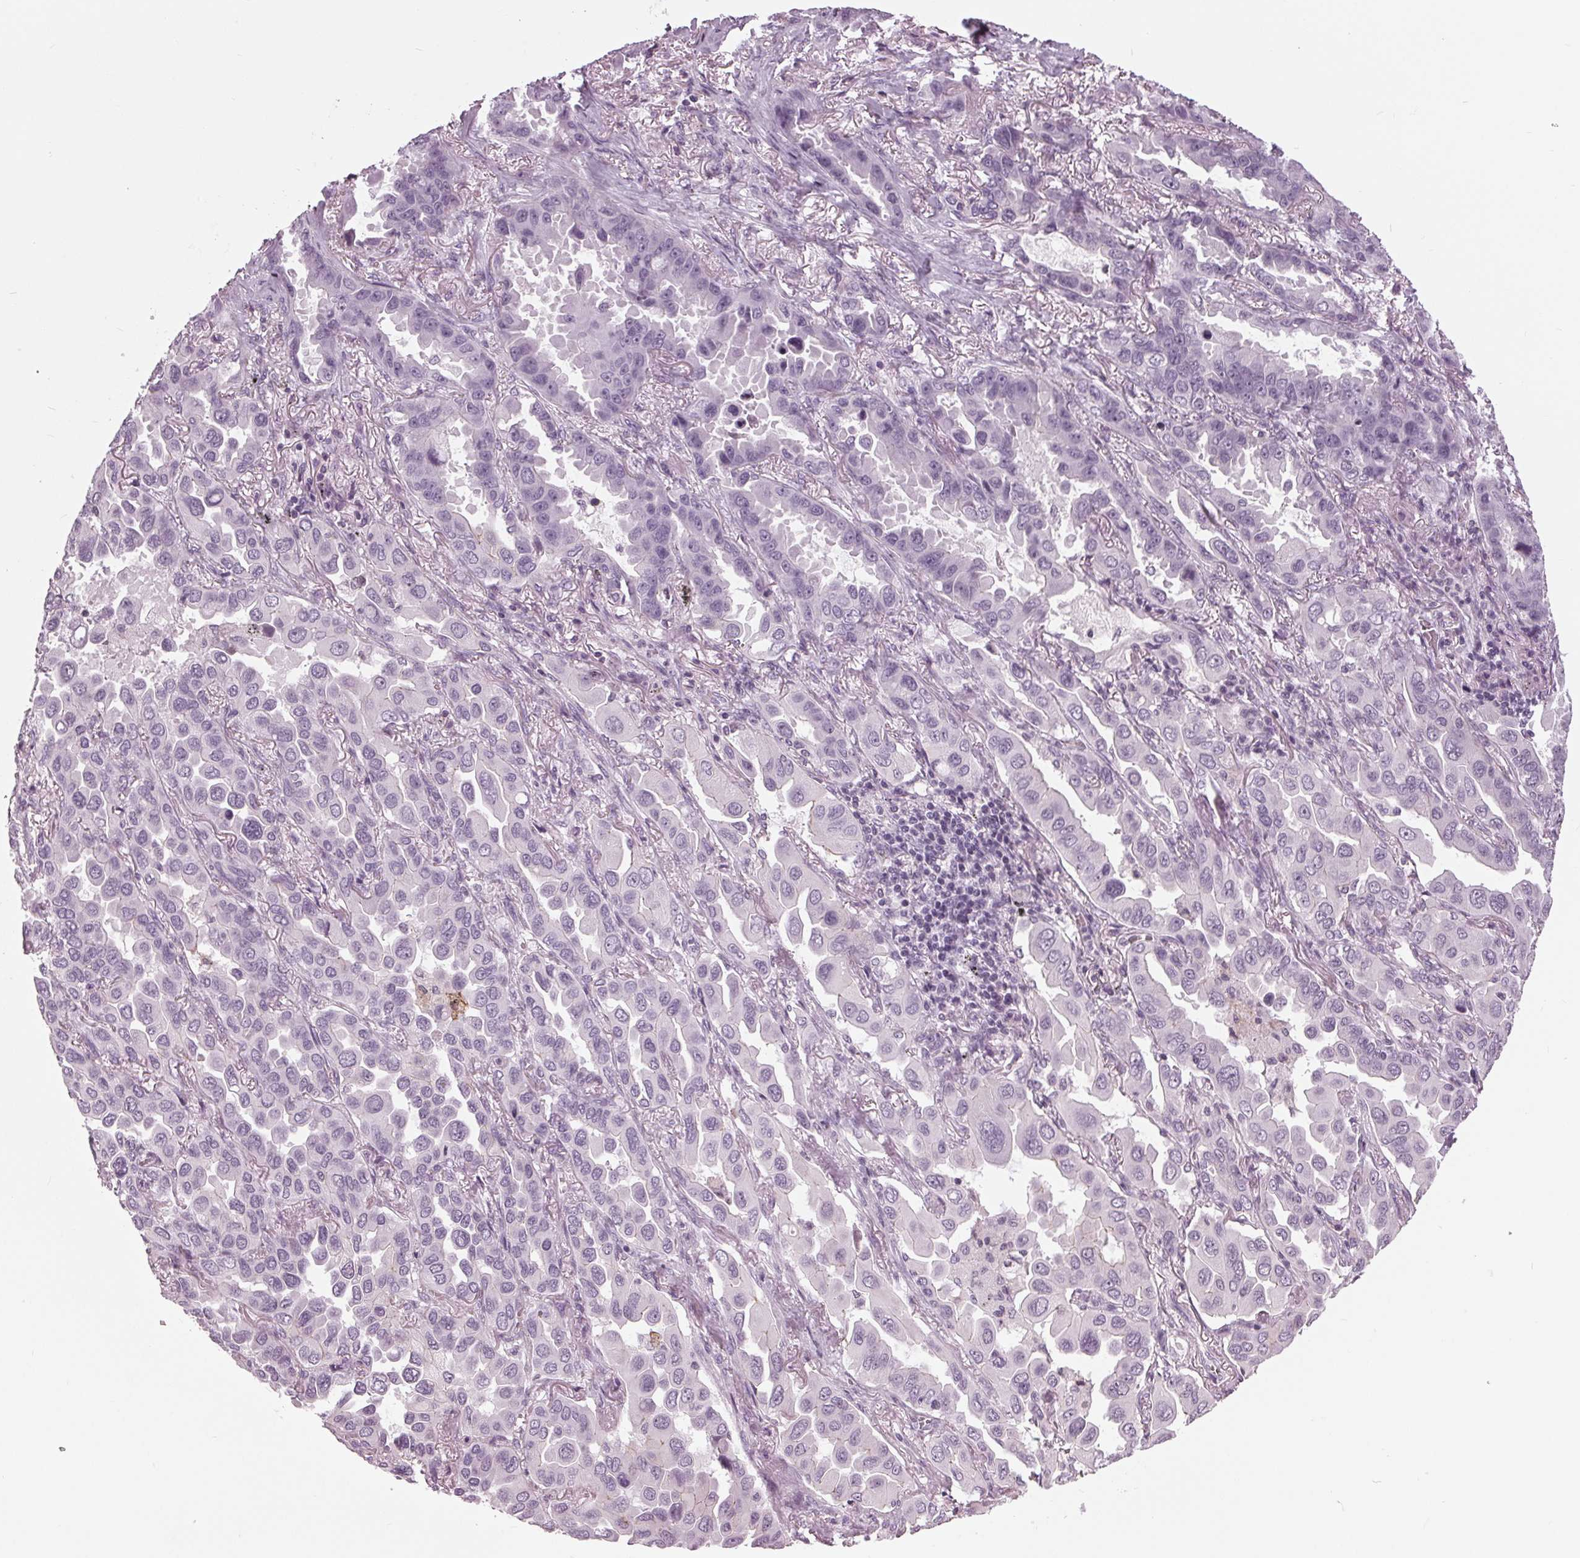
{"staining": {"intensity": "negative", "quantity": "none", "location": "none"}, "tissue": "lung cancer", "cell_type": "Tumor cells", "image_type": "cancer", "snomed": [{"axis": "morphology", "description": "Adenocarcinoma, NOS"}, {"axis": "topography", "description": "Lung"}], "caption": "This is an immunohistochemistry (IHC) micrograph of human adenocarcinoma (lung). There is no positivity in tumor cells.", "gene": "SLC9A4", "patient": {"sex": "male", "age": 64}}